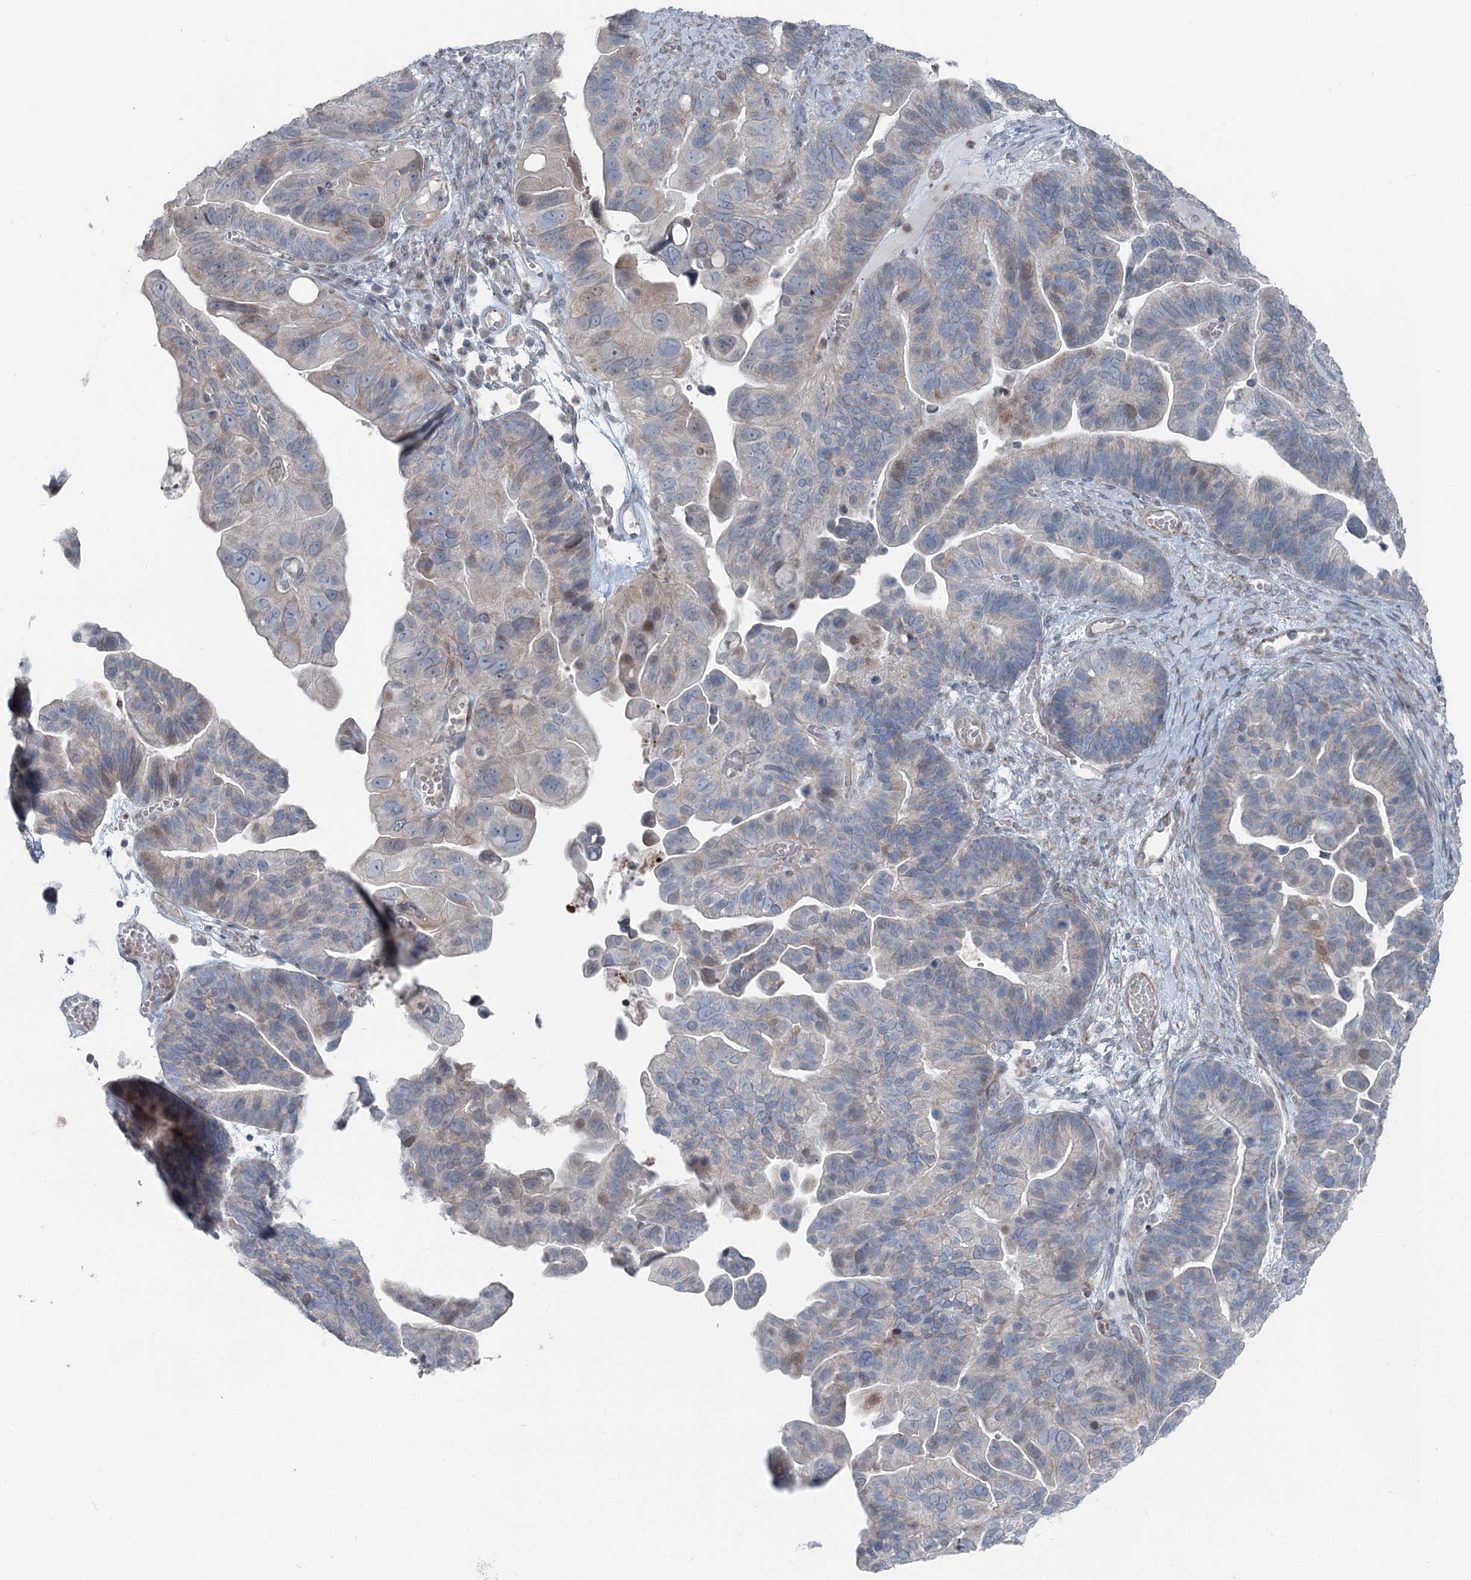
{"staining": {"intensity": "weak", "quantity": "<25%", "location": "cytoplasmic/membranous"}, "tissue": "ovarian cancer", "cell_type": "Tumor cells", "image_type": "cancer", "snomed": [{"axis": "morphology", "description": "Cystadenocarcinoma, serous, NOS"}, {"axis": "topography", "description": "Ovary"}], "caption": "Serous cystadenocarcinoma (ovarian) stained for a protein using immunohistochemistry reveals no positivity tumor cells.", "gene": "FBXL17", "patient": {"sex": "female", "age": 56}}